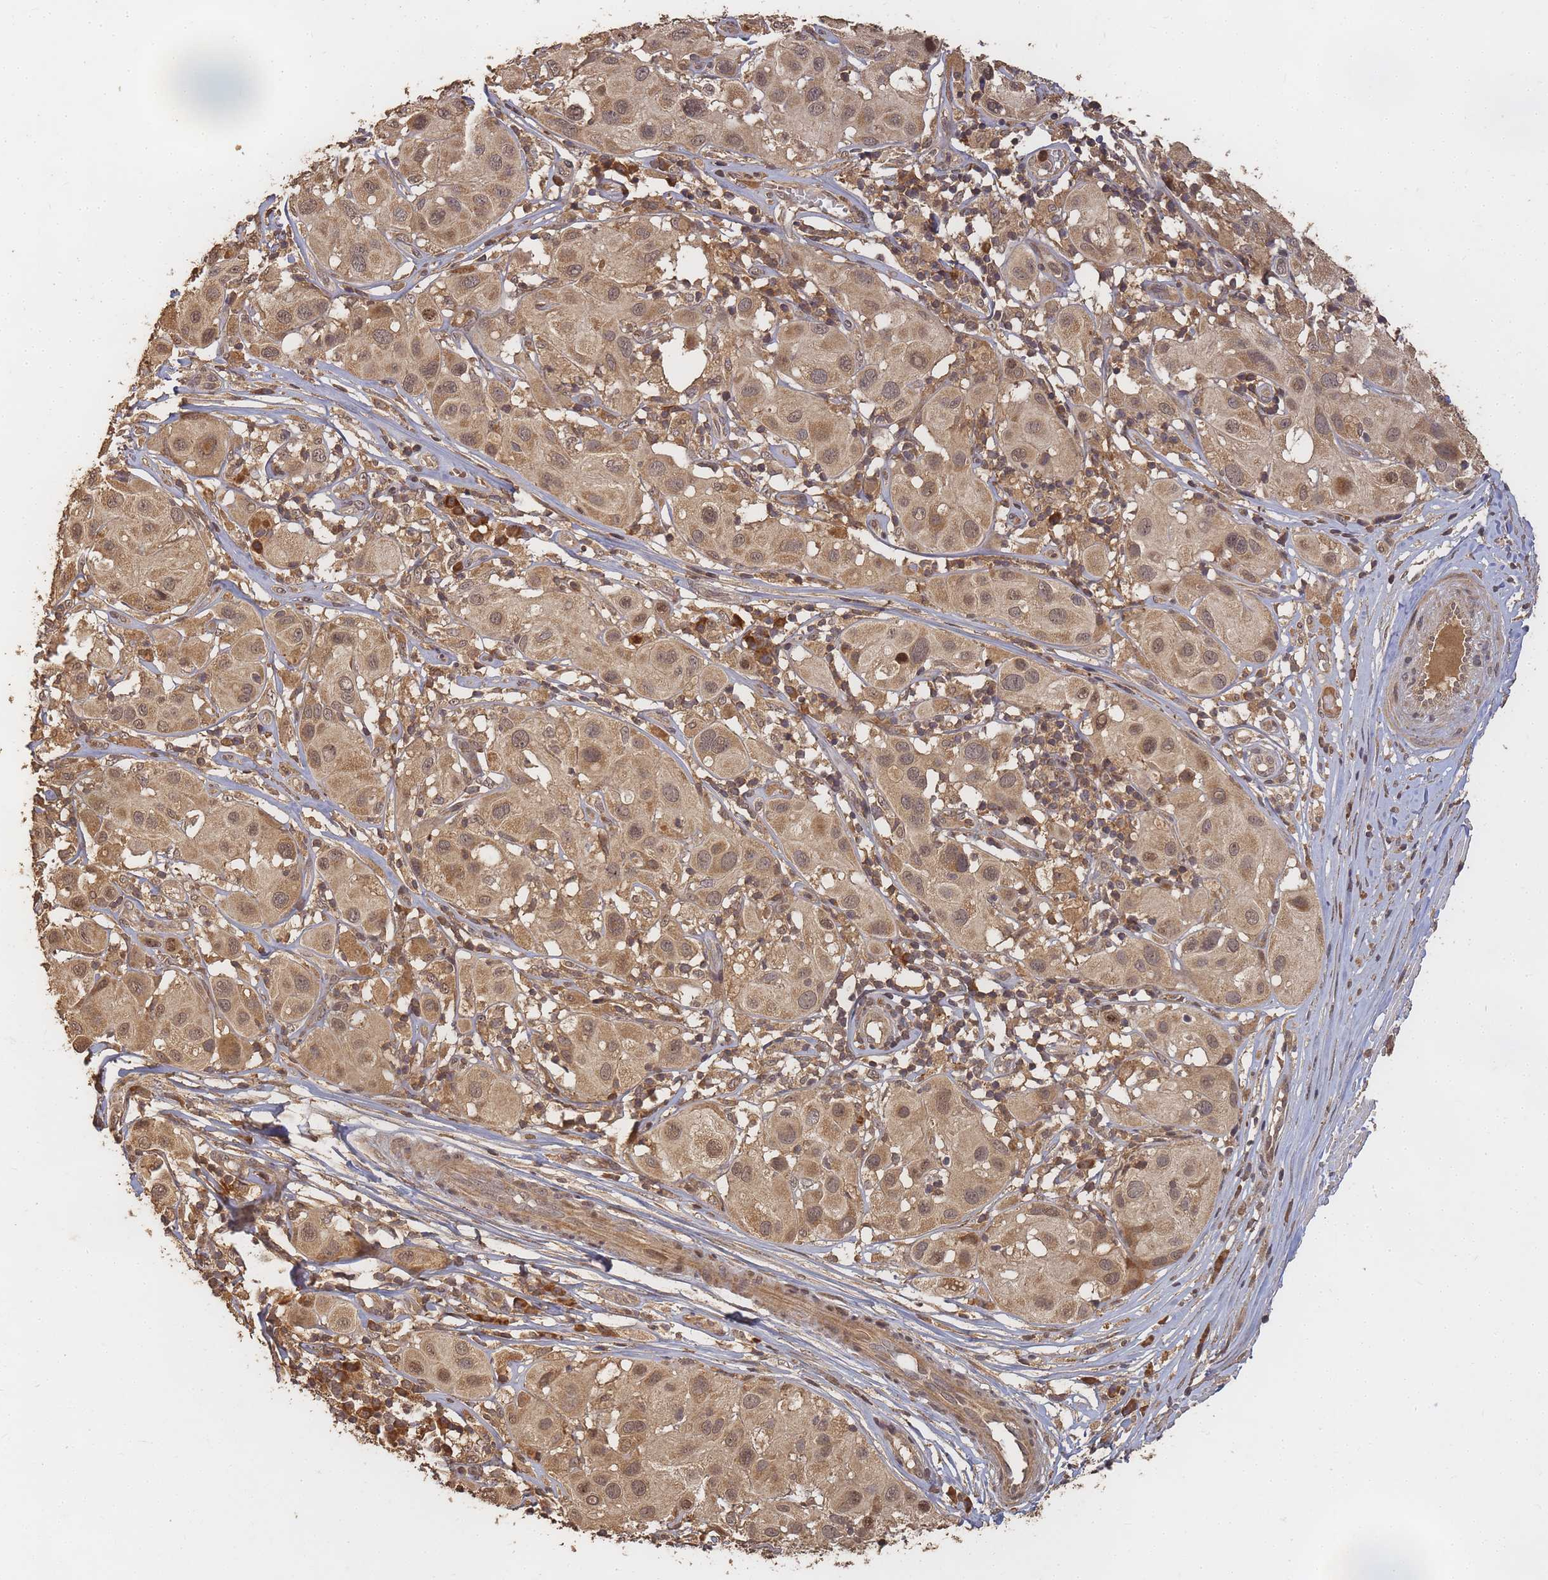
{"staining": {"intensity": "moderate", "quantity": ">75%", "location": "cytoplasmic/membranous,nuclear"}, "tissue": "melanoma", "cell_type": "Tumor cells", "image_type": "cancer", "snomed": [{"axis": "morphology", "description": "Malignant melanoma, Metastatic site"}, {"axis": "topography", "description": "Skin"}], "caption": "Melanoma tissue reveals moderate cytoplasmic/membranous and nuclear staining in approximately >75% of tumor cells", "gene": "ALKBH1", "patient": {"sex": "male", "age": 41}}